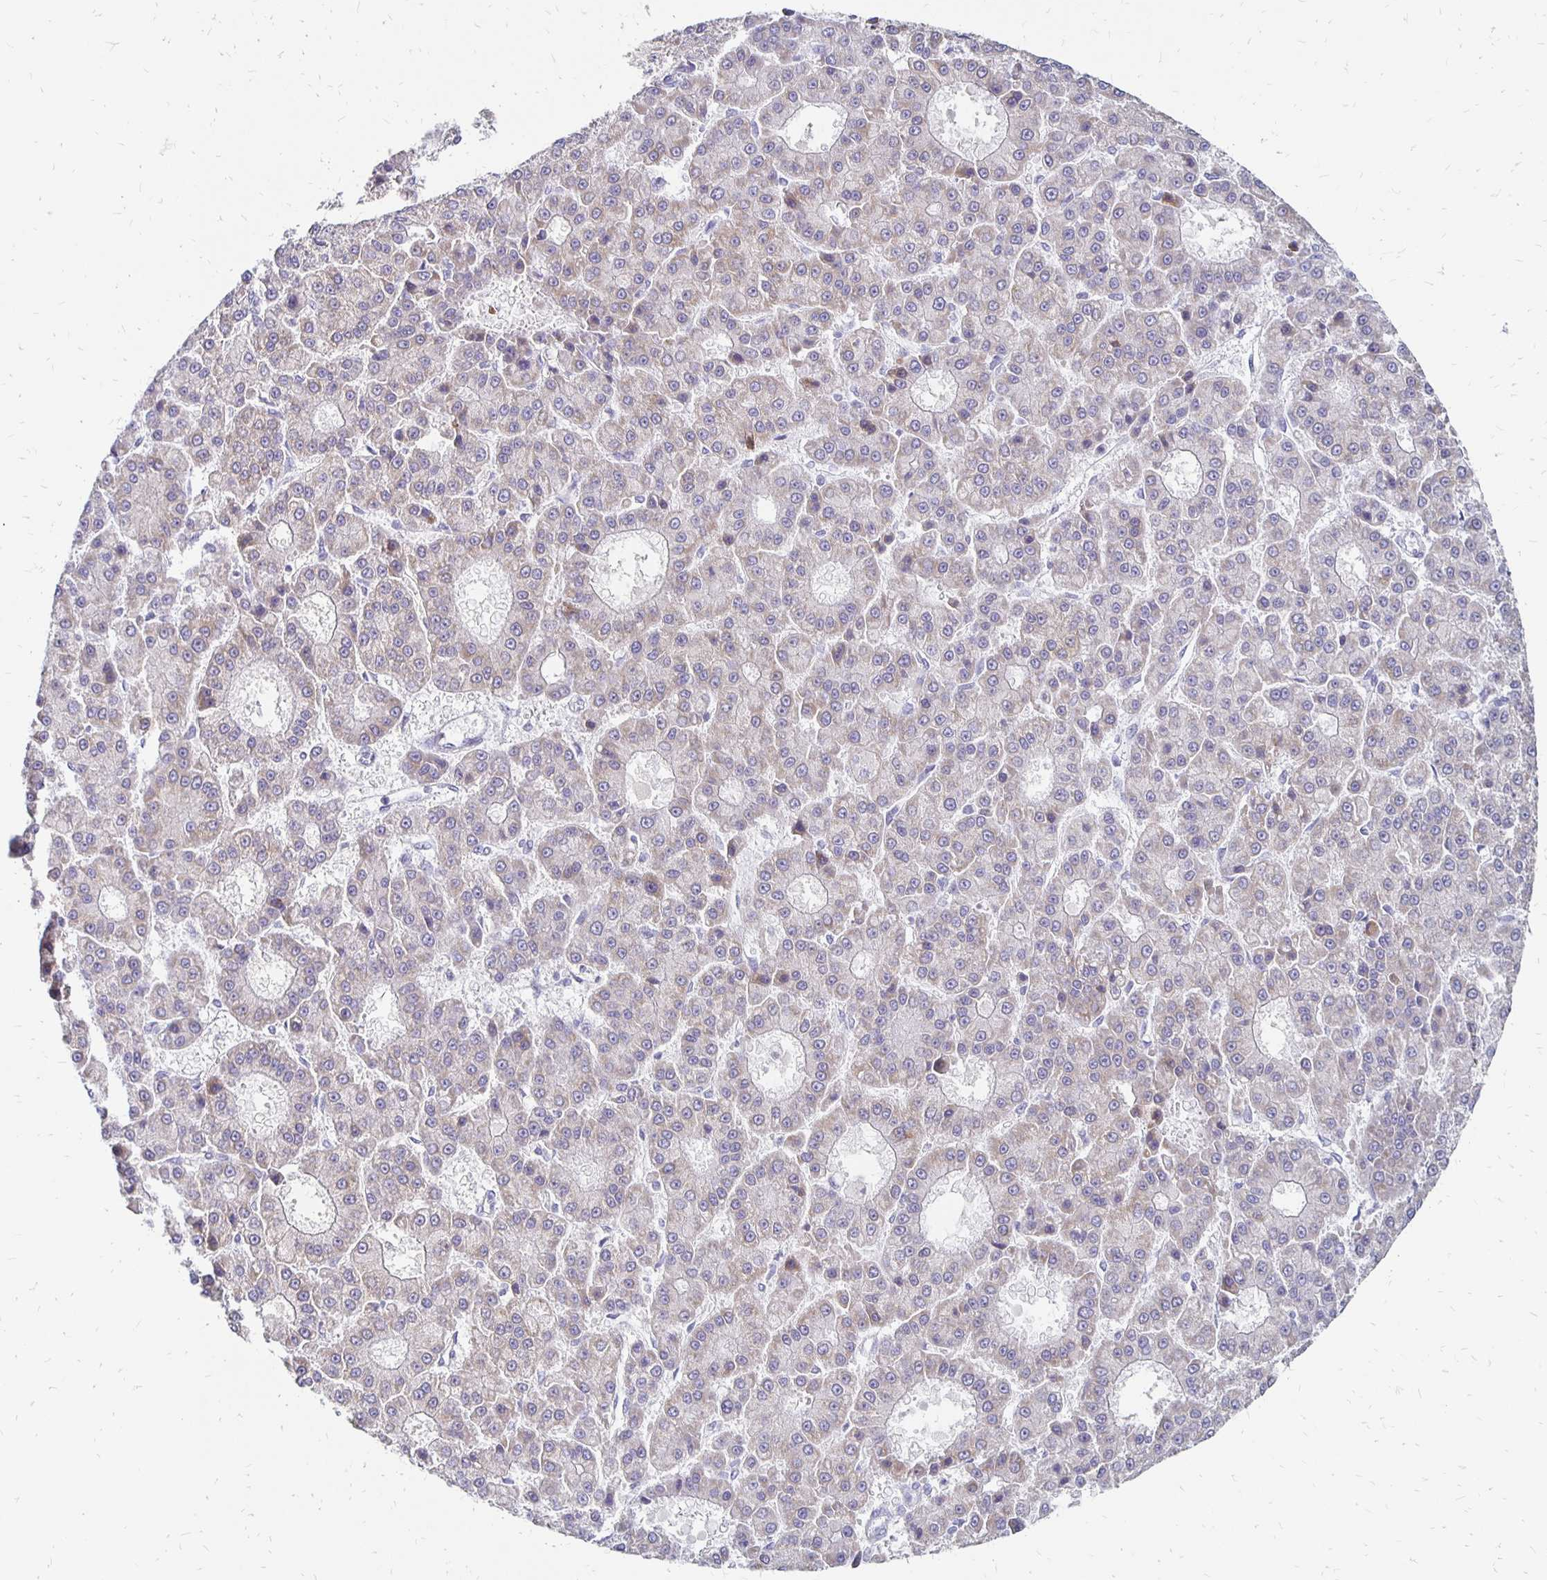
{"staining": {"intensity": "weak", "quantity": "<25%", "location": "cytoplasmic/membranous"}, "tissue": "liver cancer", "cell_type": "Tumor cells", "image_type": "cancer", "snomed": [{"axis": "morphology", "description": "Carcinoma, Hepatocellular, NOS"}, {"axis": "topography", "description": "Liver"}], "caption": "Histopathology image shows no protein expression in tumor cells of liver hepatocellular carcinoma tissue. The staining is performed using DAB (3,3'-diaminobenzidine) brown chromogen with nuclei counter-stained in using hematoxylin.", "gene": "ATOSB", "patient": {"sex": "male", "age": 70}}